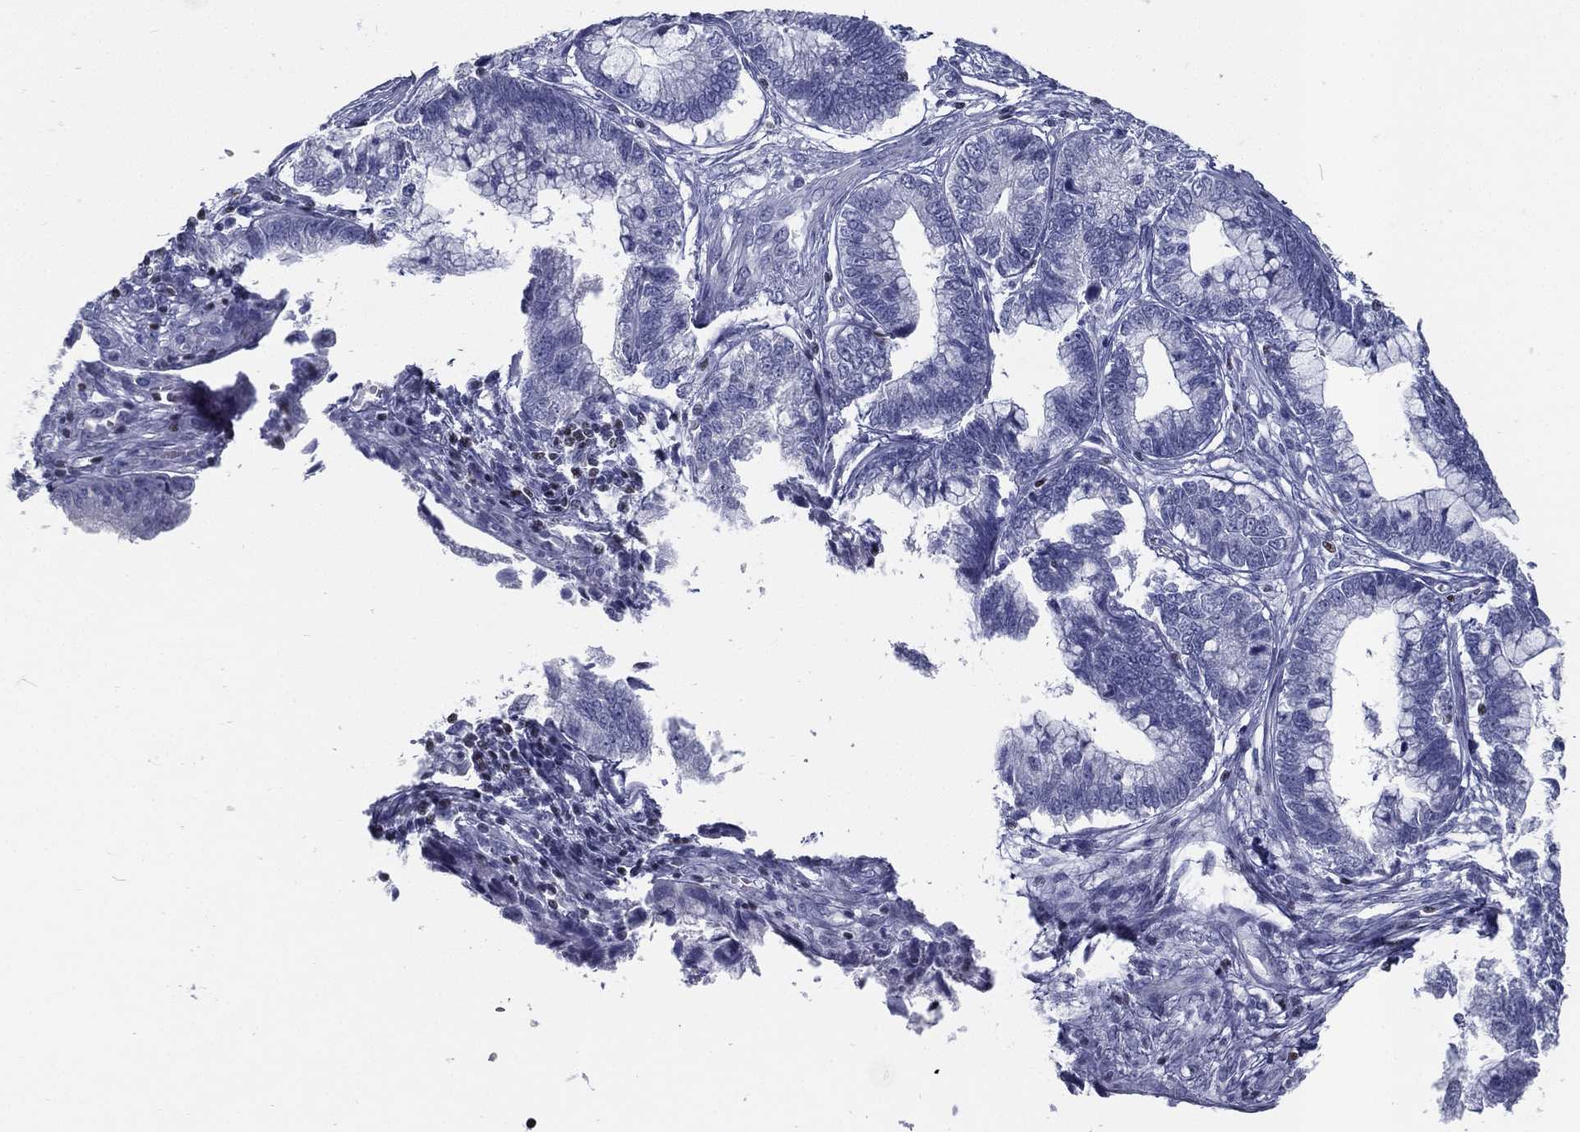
{"staining": {"intensity": "negative", "quantity": "none", "location": "none"}, "tissue": "cervical cancer", "cell_type": "Tumor cells", "image_type": "cancer", "snomed": [{"axis": "morphology", "description": "Adenocarcinoma, NOS"}, {"axis": "topography", "description": "Cervix"}], "caption": "Tumor cells are negative for brown protein staining in adenocarcinoma (cervical).", "gene": "PYHIN1", "patient": {"sex": "female", "age": 44}}